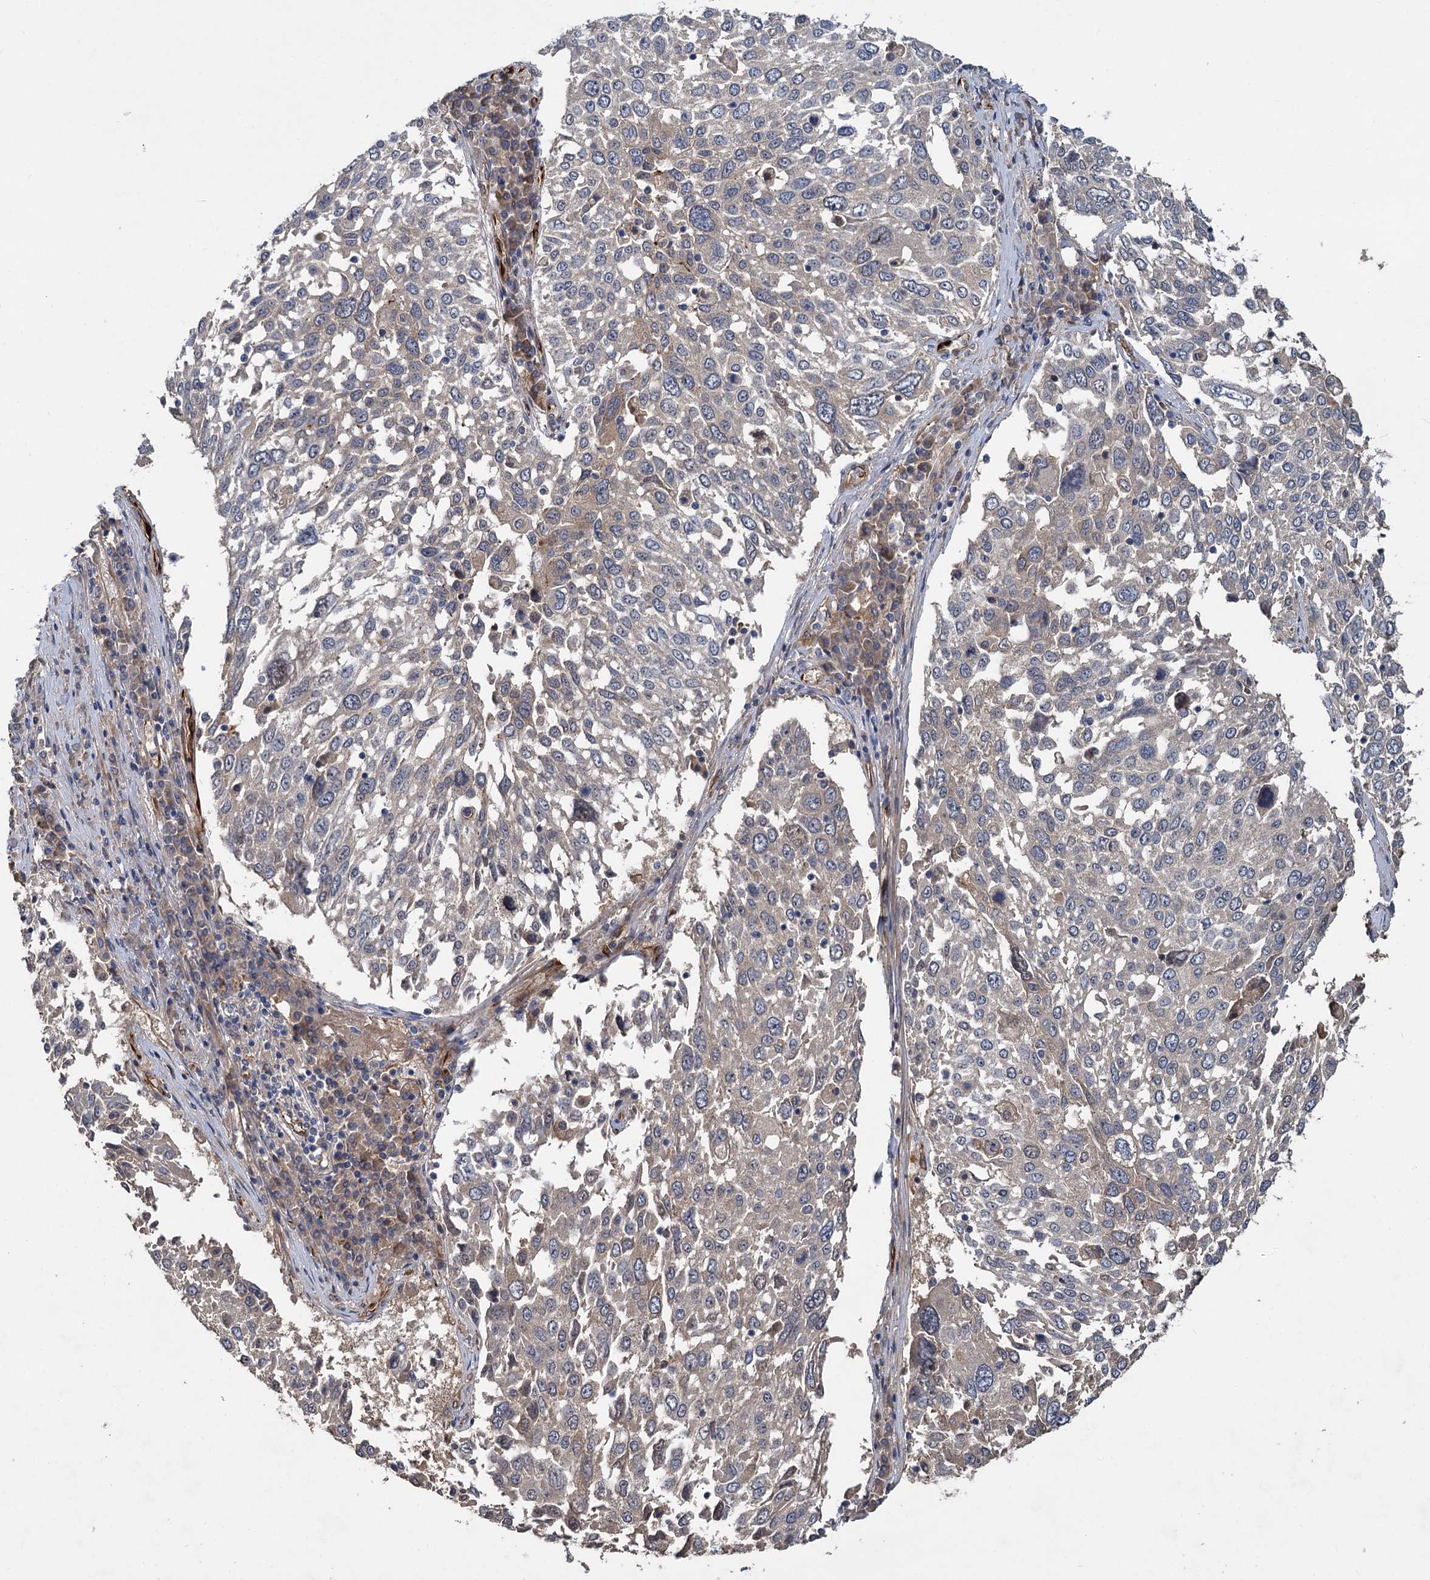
{"staining": {"intensity": "negative", "quantity": "none", "location": "none"}, "tissue": "lung cancer", "cell_type": "Tumor cells", "image_type": "cancer", "snomed": [{"axis": "morphology", "description": "Squamous cell carcinoma, NOS"}, {"axis": "topography", "description": "Lung"}], "caption": "There is no significant expression in tumor cells of lung squamous cell carcinoma.", "gene": "PKN2", "patient": {"sex": "male", "age": 65}}